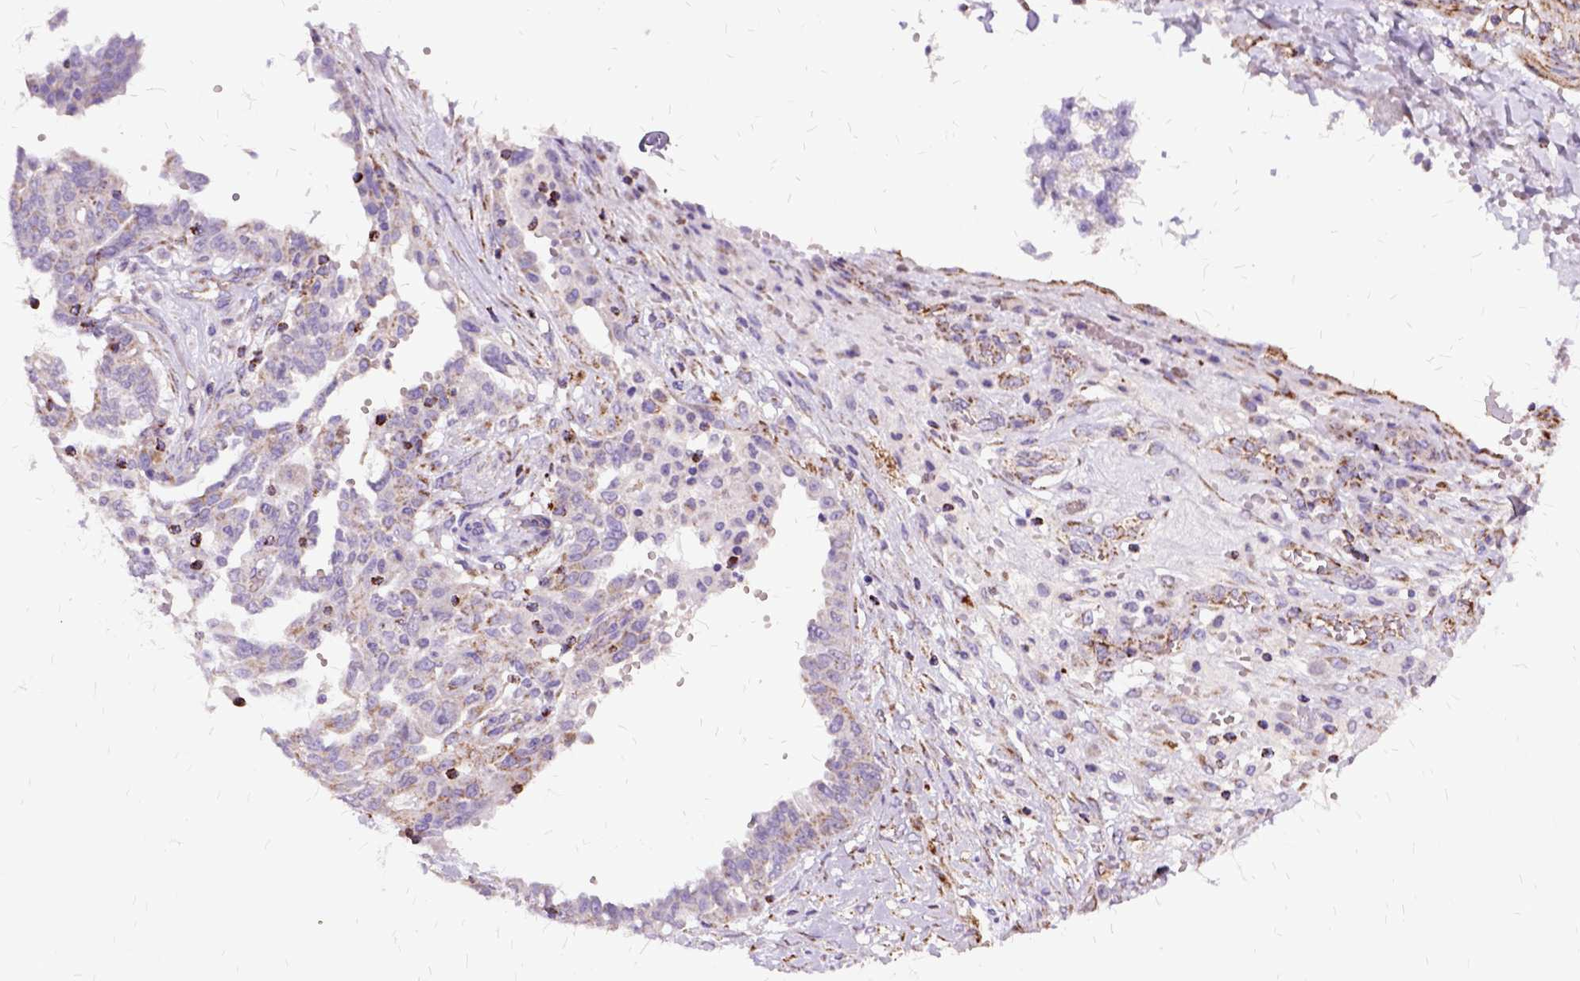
{"staining": {"intensity": "weak", "quantity": "<25%", "location": "cytoplasmic/membranous"}, "tissue": "ovarian cancer", "cell_type": "Tumor cells", "image_type": "cancer", "snomed": [{"axis": "morphology", "description": "Cystadenocarcinoma, serous, NOS"}, {"axis": "topography", "description": "Ovary"}], "caption": "Tumor cells show no significant protein staining in serous cystadenocarcinoma (ovarian).", "gene": "OXCT1", "patient": {"sex": "female", "age": 67}}